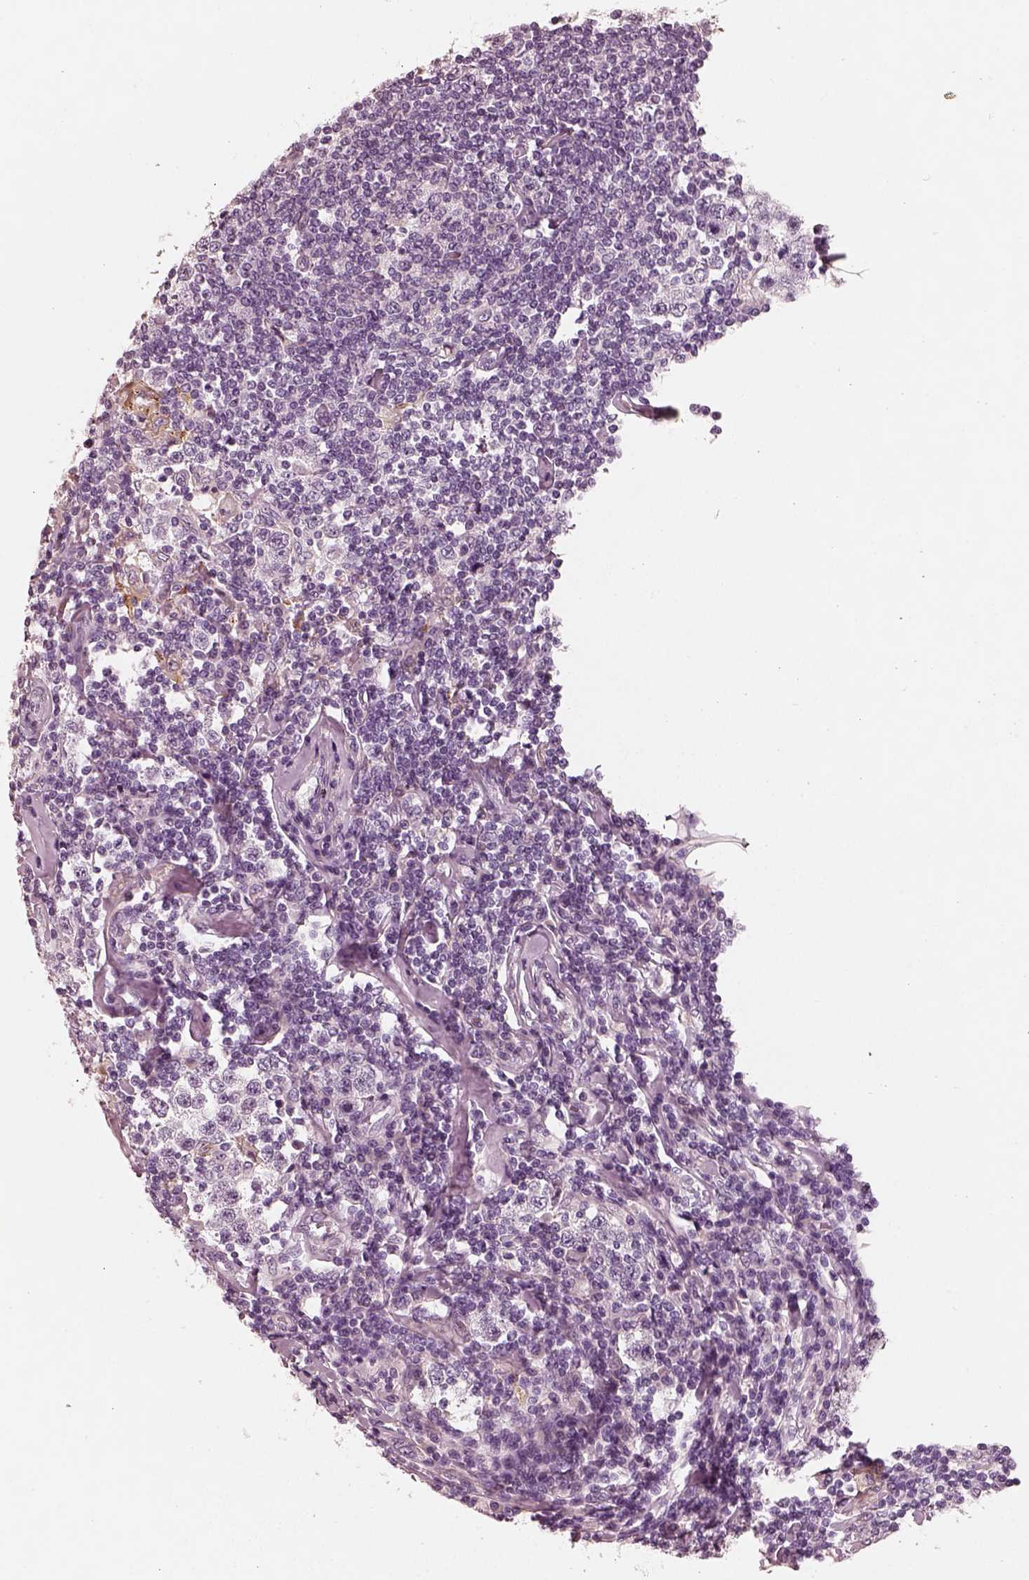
{"staining": {"intensity": "negative", "quantity": "none", "location": "none"}, "tissue": "testis cancer", "cell_type": "Tumor cells", "image_type": "cancer", "snomed": [{"axis": "morphology", "description": "Seminoma, NOS"}, {"axis": "morphology", "description": "Carcinoma, Embryonal, NOS"}, {"axis": "topography", "description": "Testis"}], "caption": "Immunohistochemistry image of neoplastic tissue: testis cancer stained with DAB reveals no significant protein staining in tumor cells. Brightfield microscopy of IHC stained with DAB (3,3'-diaminobenzidine) (brown) and hematoxylin (blue), captured at high magnification.", "gene": "RS1", "patient": {"sex": "male", "age": 41}}